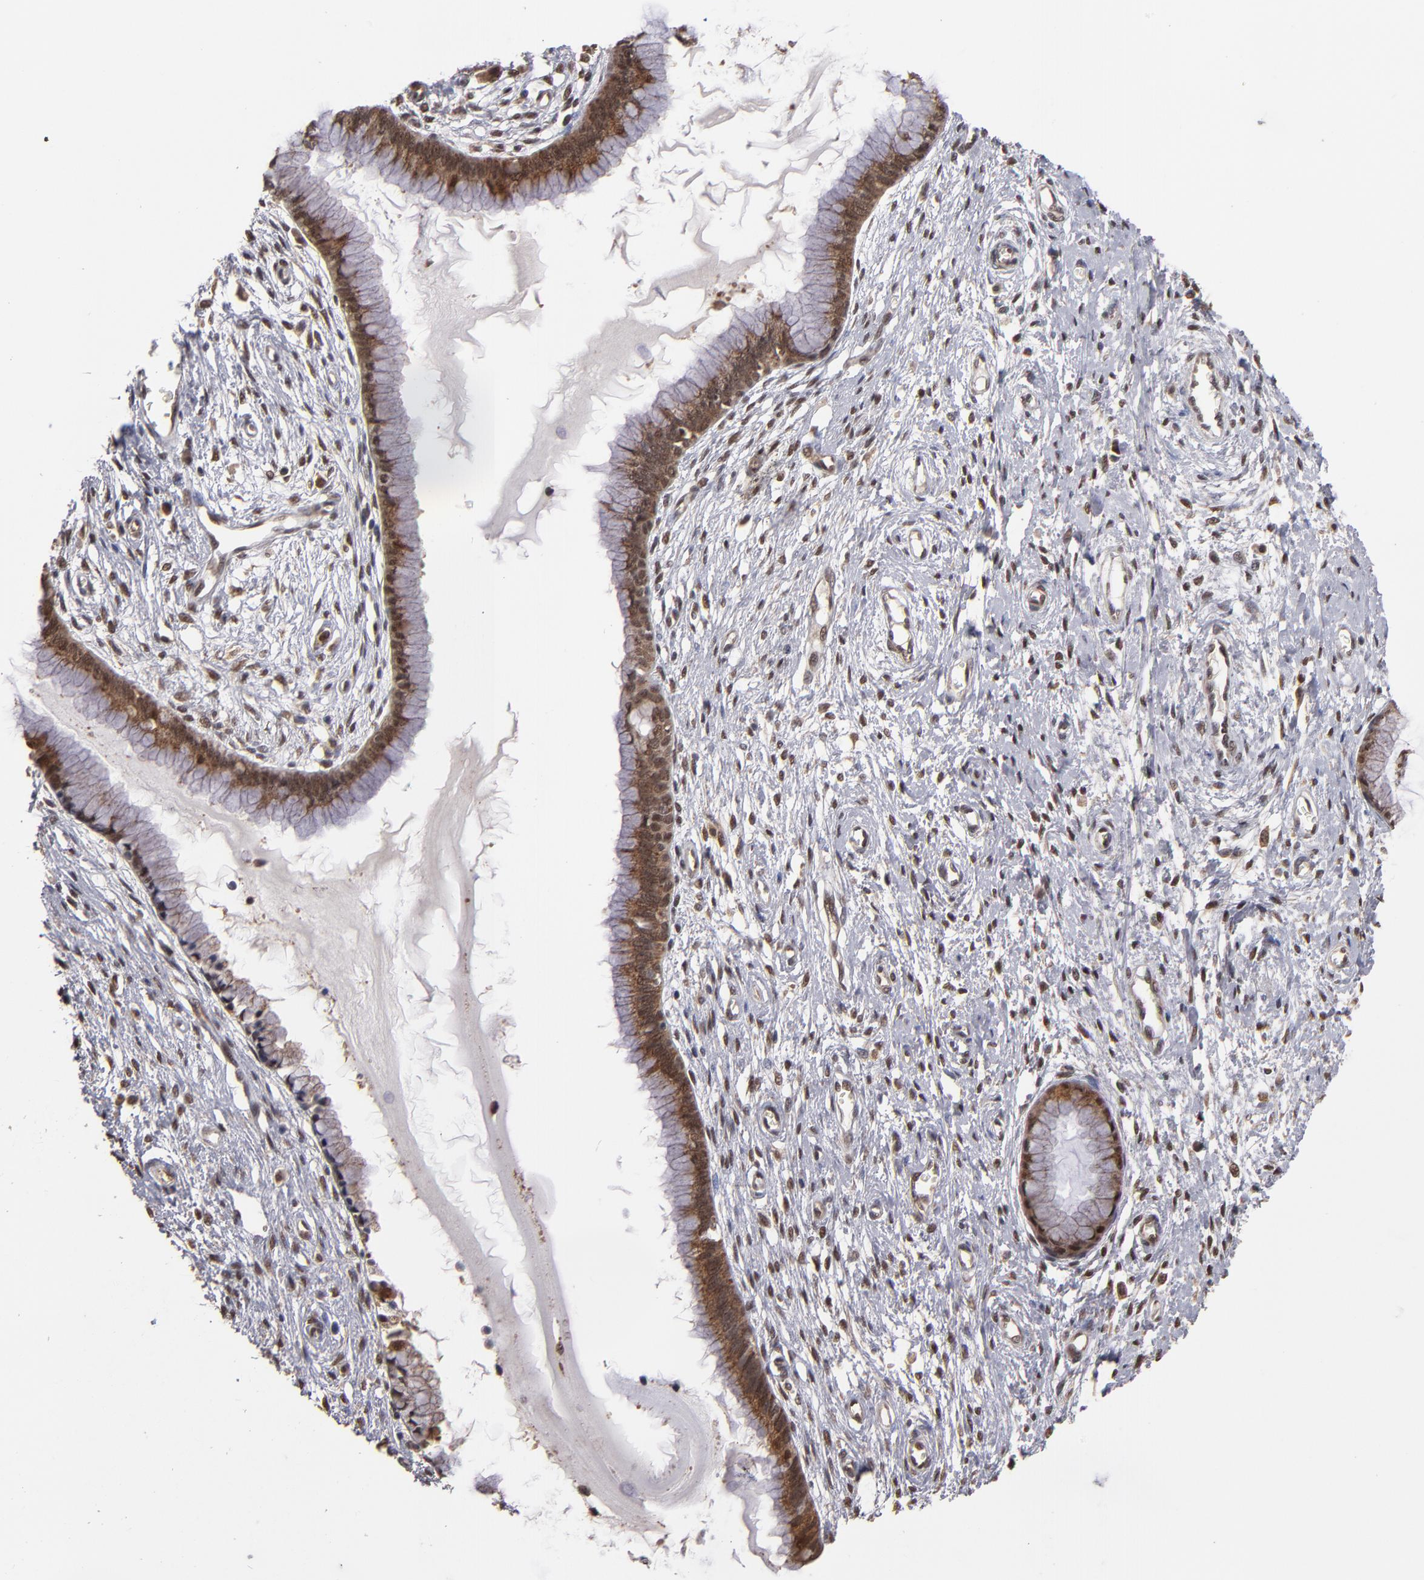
{"staining": {"intensity": "moderate", "quantity": ">75%", "location": "cytoplasmic/membranous"}, "tissue": "cervix", "cell_type": "Glandular cells", "image_type": "normal", "snomed": [{"axis": "morphology", "description": "Normal tissue, NOS"}, {"axis": "topography", "description": "Cervix"}], "caption": "Protein staining of unremarkable cervix exhibits moderate cytoplasmic/membranous expression in about >75% of glandular cells. (IHC, brightfield microscopy, high magnification).", "gene": "CUL5", "patient": {"sex": "female", "age": 55}}